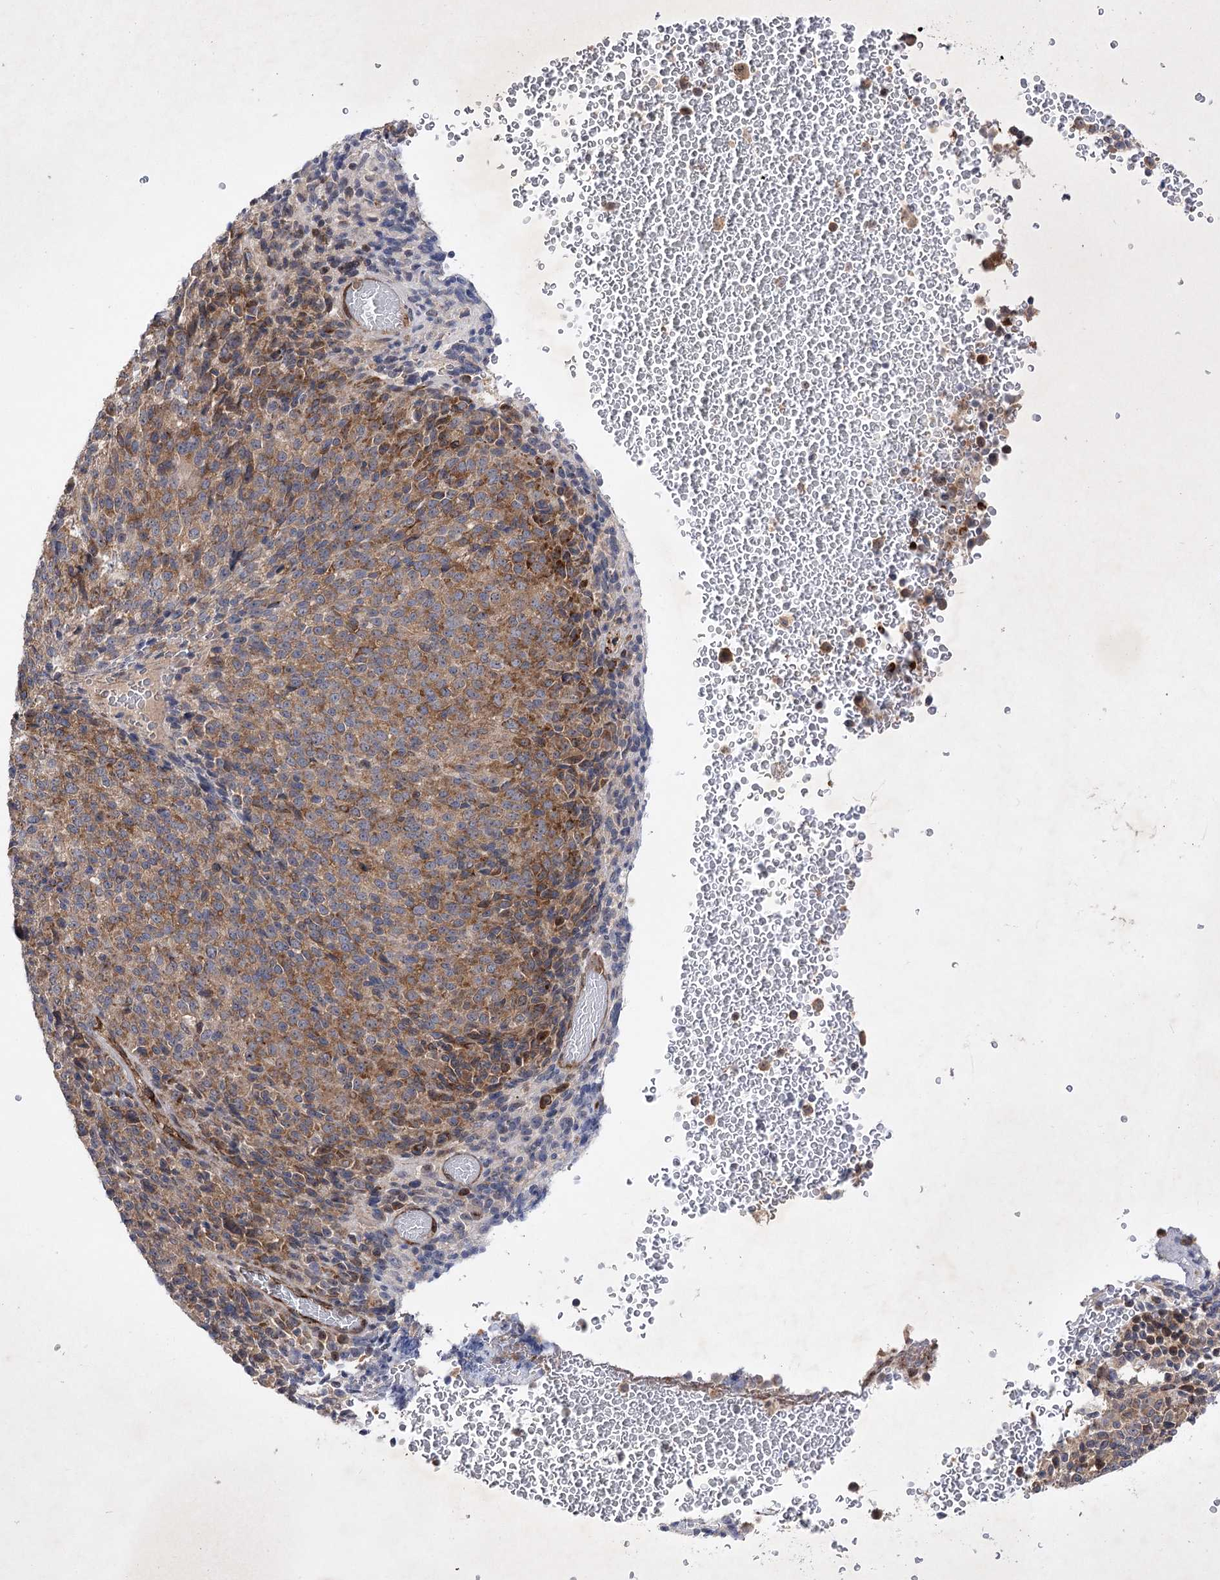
{"staining": {"intensity": "moderate", "quantity": "25%-75%", "location": "cytoplasmic/membranous"}, "tissue": "melanoma", "cell_type": "Tumor cells", "image_type": "cancer", "snomed": [{"axis": "morphology", "description": "Malignant melanoma, Metastatic site"}, {"axis": "topography", "description": "Brain"}], "caption": "This histopathology image reveals immunohistochemistry (IHC) staining of human malignant melanoma (metastatic site), with medium moderate cytoplasmic/membranous expression in approximately 25%-75% of tumor cells.", "gene": "ARHGAP31", "patient": {"sex": "female", "age": 56}}